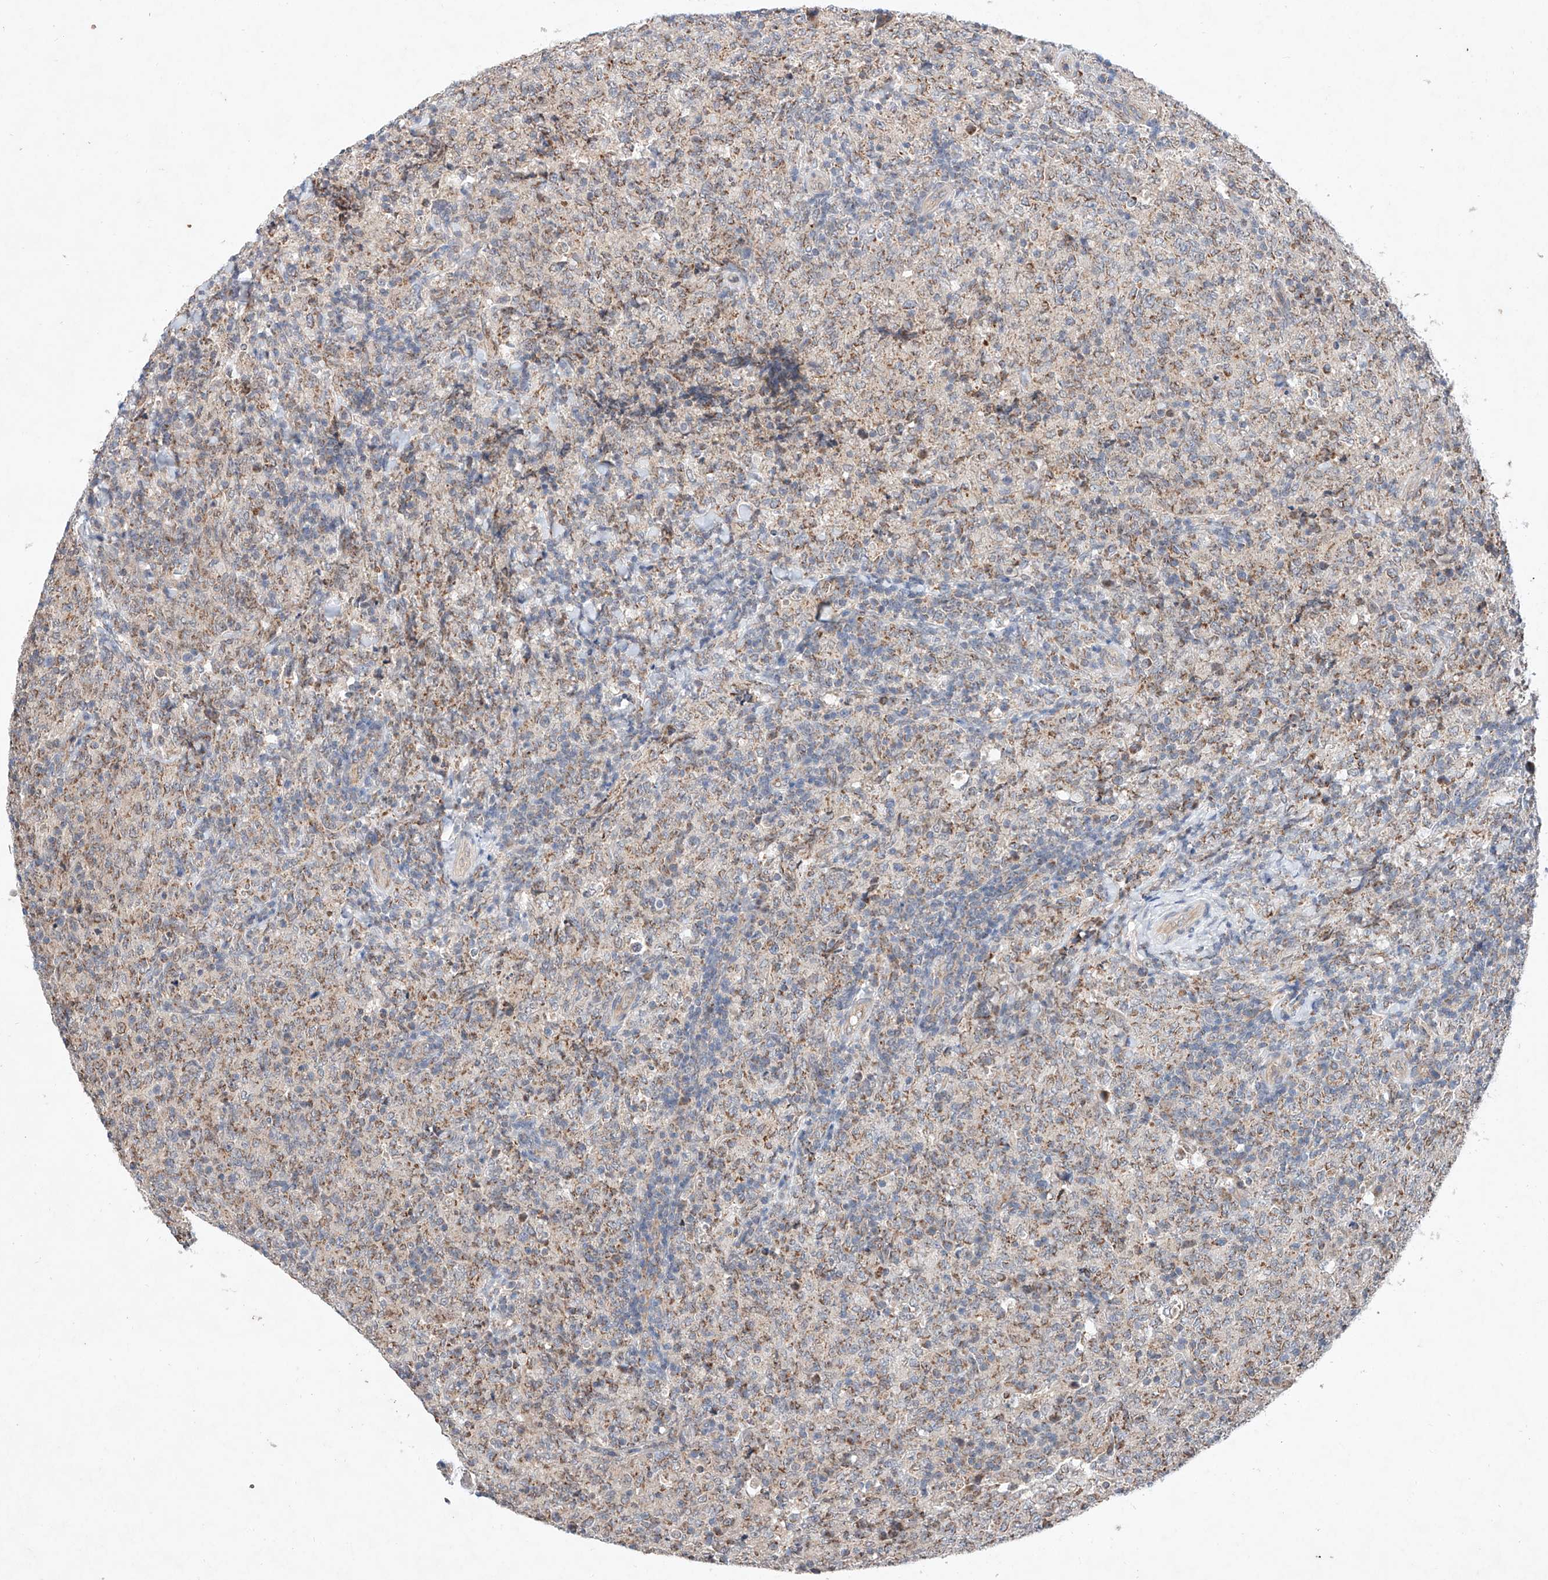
{"staining": {"intensity": "weak", "quantity": "<25%", "location": "cytoplasmic/membranous"}, "tissue": "lymphoma", "cell_type": "Tumor cells", "image_type": "cancer", "snomed": [{"axis": "morphology", "description": "Malignant lymphoma, non-Hodgkin's type, High grade"}, {"axis": "topography", "description": "Tonsil"}], "caption": "A micrograph of malignant lymphoma, non-Hodgkin's type (high-grade) stained for a protein displays no brown staining in tumor cells. The staining was performed using DAB to visualize the protein expression in brown, while the nuclei were stained in blue with hematoxylin (Magnification: 20x).", "gene": "FASTK", "patient": {"sex": "female", "age": 36}}